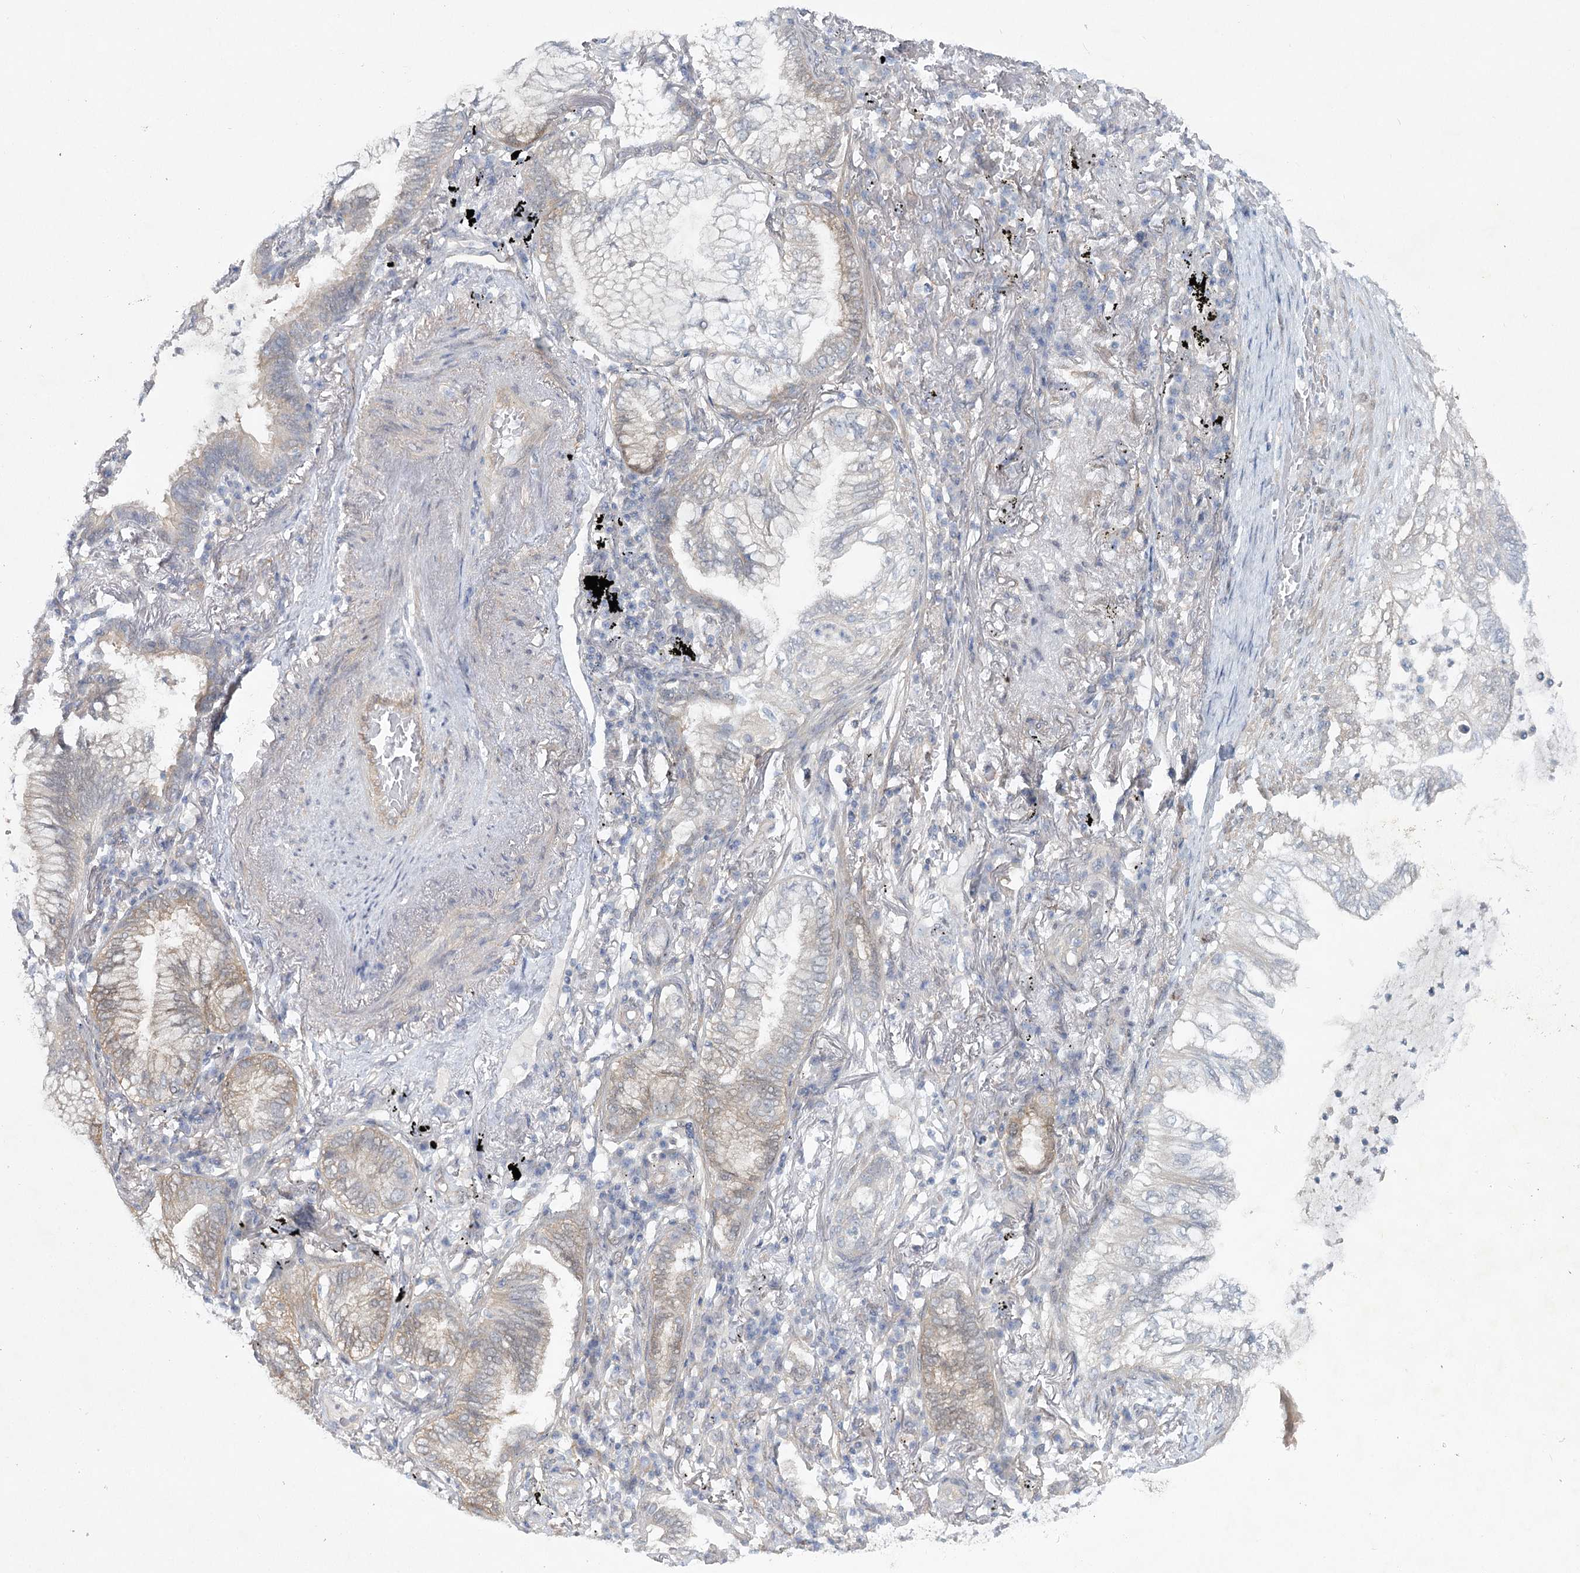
{"staining": {"intensity": "weak", "quantity": "<25%", "location": "cytoplasmic/membranous"}, "tissue": "lung cancer", "cell_type": "Tumor cells", "image_type": "cancer", "snomed": [{"axis": "morphology", "description": "Adenocarcinoma, NOS"}, {"axis": "topography", "description": "Lung"}], "caption": "Lung cancer stained for a protein using IHC demonstrates no expression tumor cells.", "gene": "AAMDC", "patient": {"sex": "female", "age": 70}}